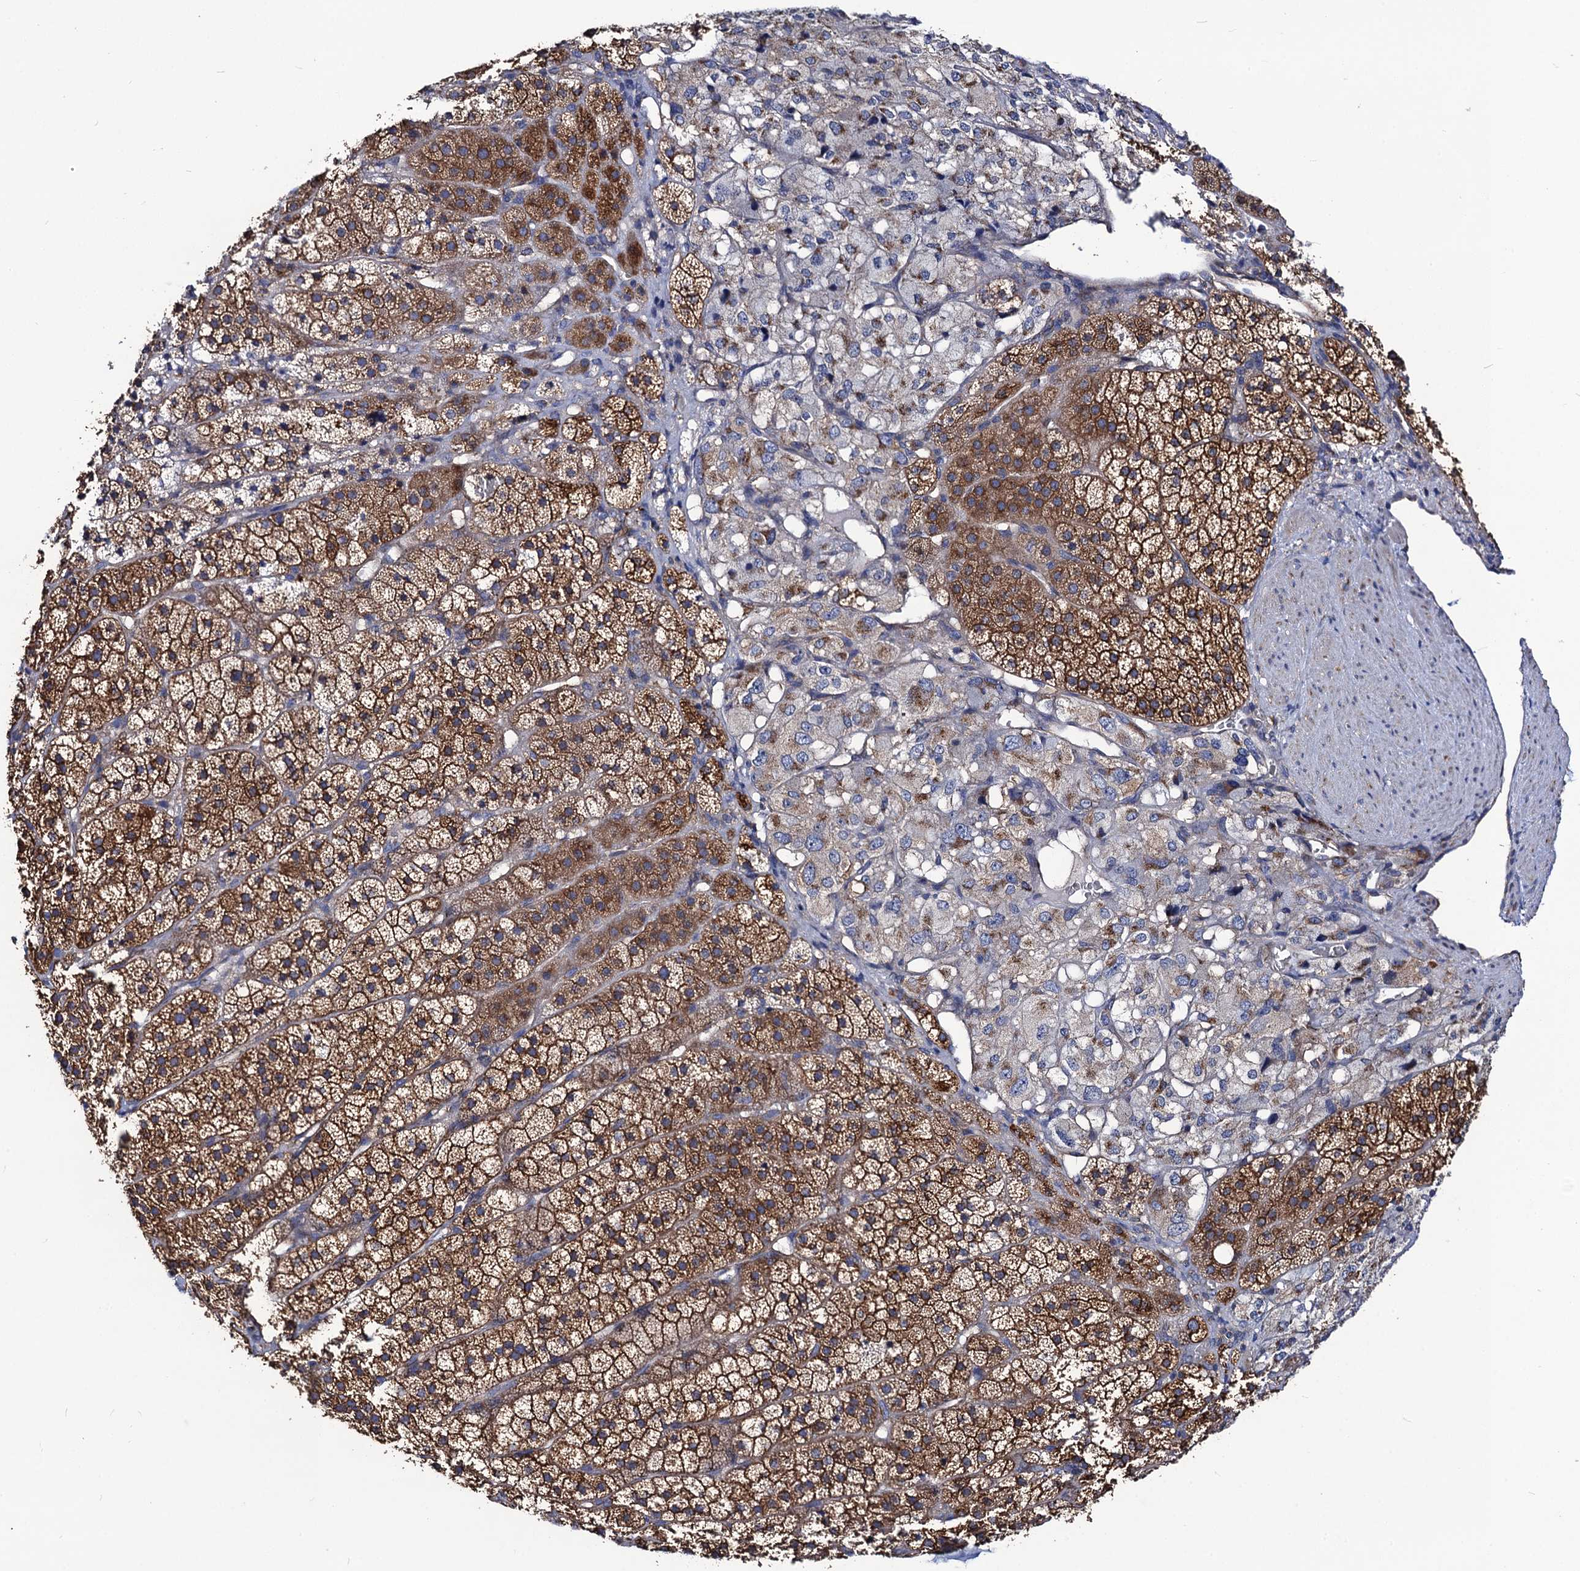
{"staining": {"intensity": "strong", "quantity": ">75%", "location": "cytoplasmic/membranous"}, "tissue": "adrenal gland", "cell_type": "Glandular cells", "image_type": "normal", "snomed": [{"axis": "morphology", "description": "Normal tissue, NOS"}, {"axis": "topography", "description": "Adrenal gland"}], "caption": "Adrenal gland stained for a protein (brown) displays strong cytoplasmic/membranous positive positivity in approximately >75% of glandular cells.", "gene": "DYDC1", "patient": {"sex": "female", "age": 44}}